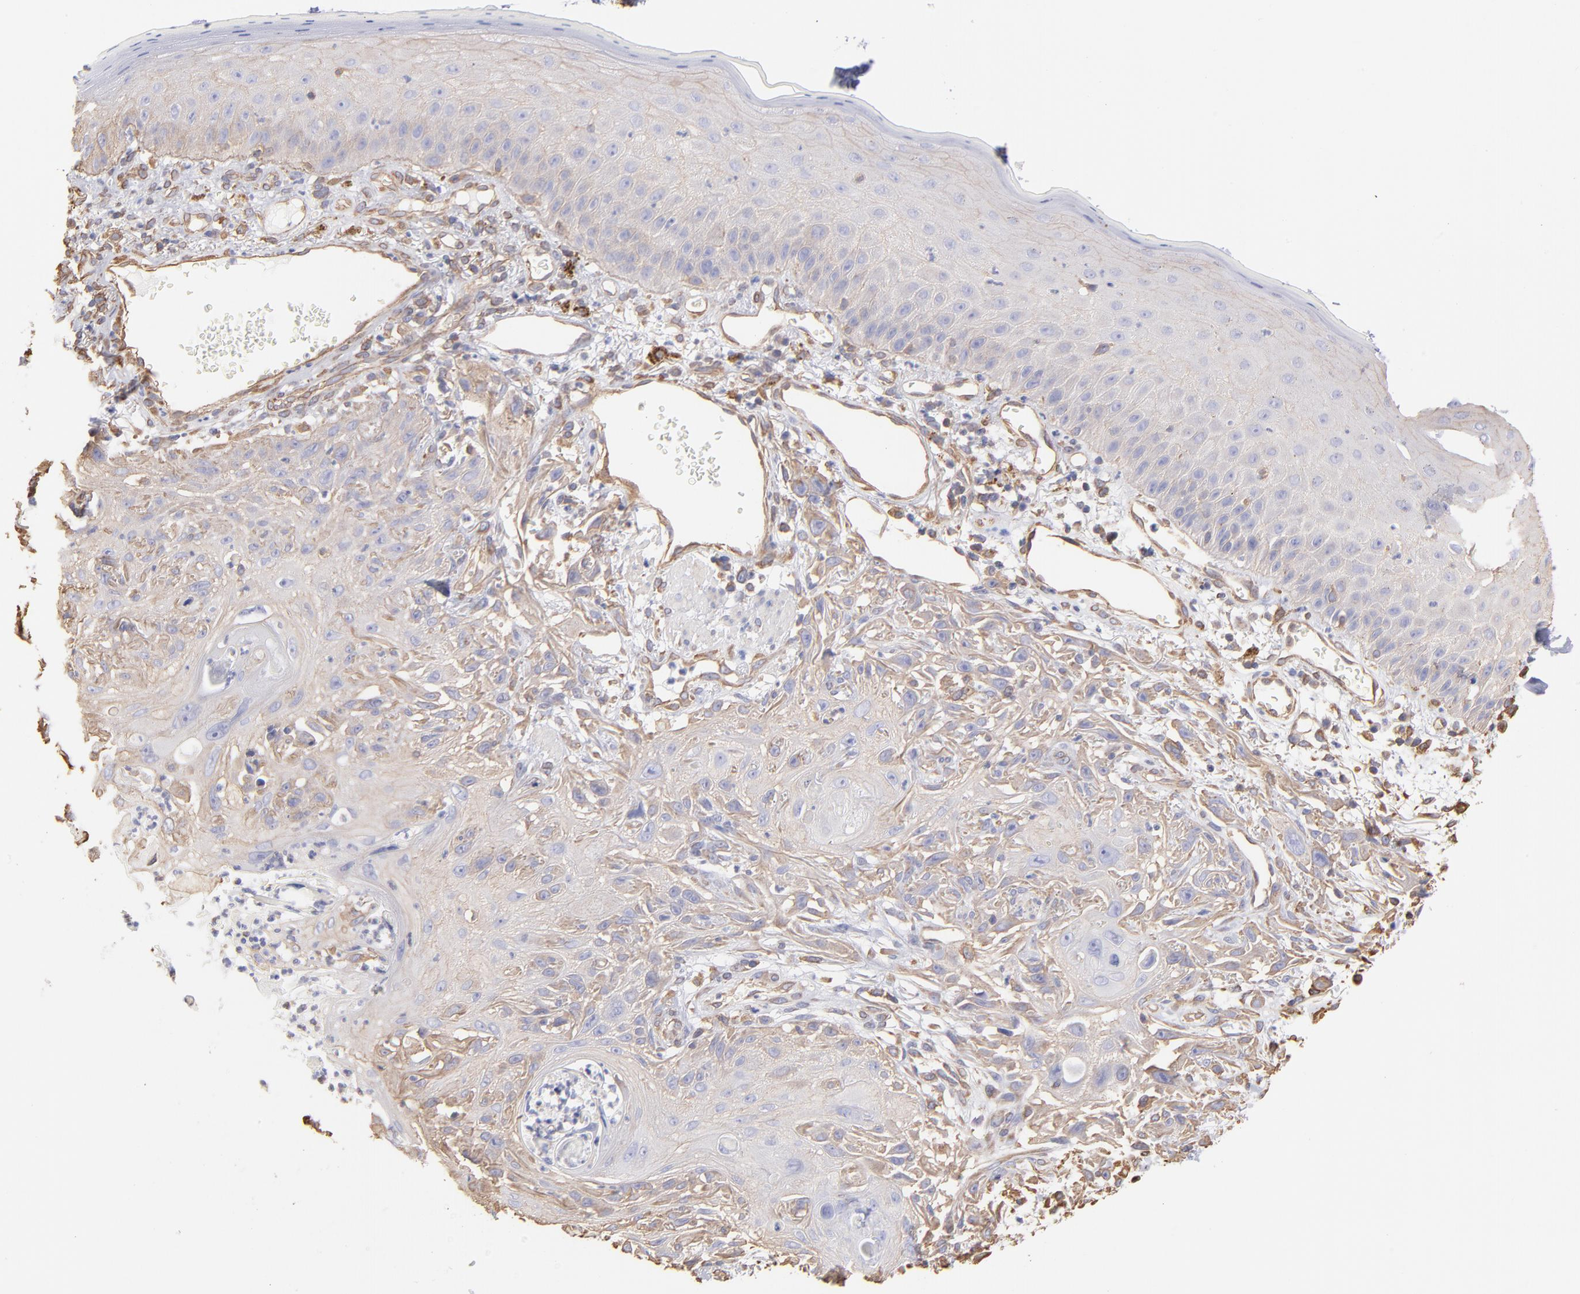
{"staining": {"intensity": "weak", "quantity": ">75%", "location": "cytoplasmic/membranous"}, "tissue": "skin cancer", "cell_type": "Tumor cells", "image_type": "cancer", "snomed": [{"axis": "morphology", "description": "Squamous cell carcinoma, NOS"}, {"axis": "topography", "description": "Skin"}], "caption": "Immunohistochemical staining of human squamous cell carcinoma (skin) exhibits low levels of weak cytoplasmic/membranous protein positivity in about >75% of tumor cells. The staining is performed using DAB brown chromogen to label protein expression. The nuclei are counter-stained blue using hematoxylin.", "gene": "PLEC", "patient": {"sex": "female", "age": 59}}